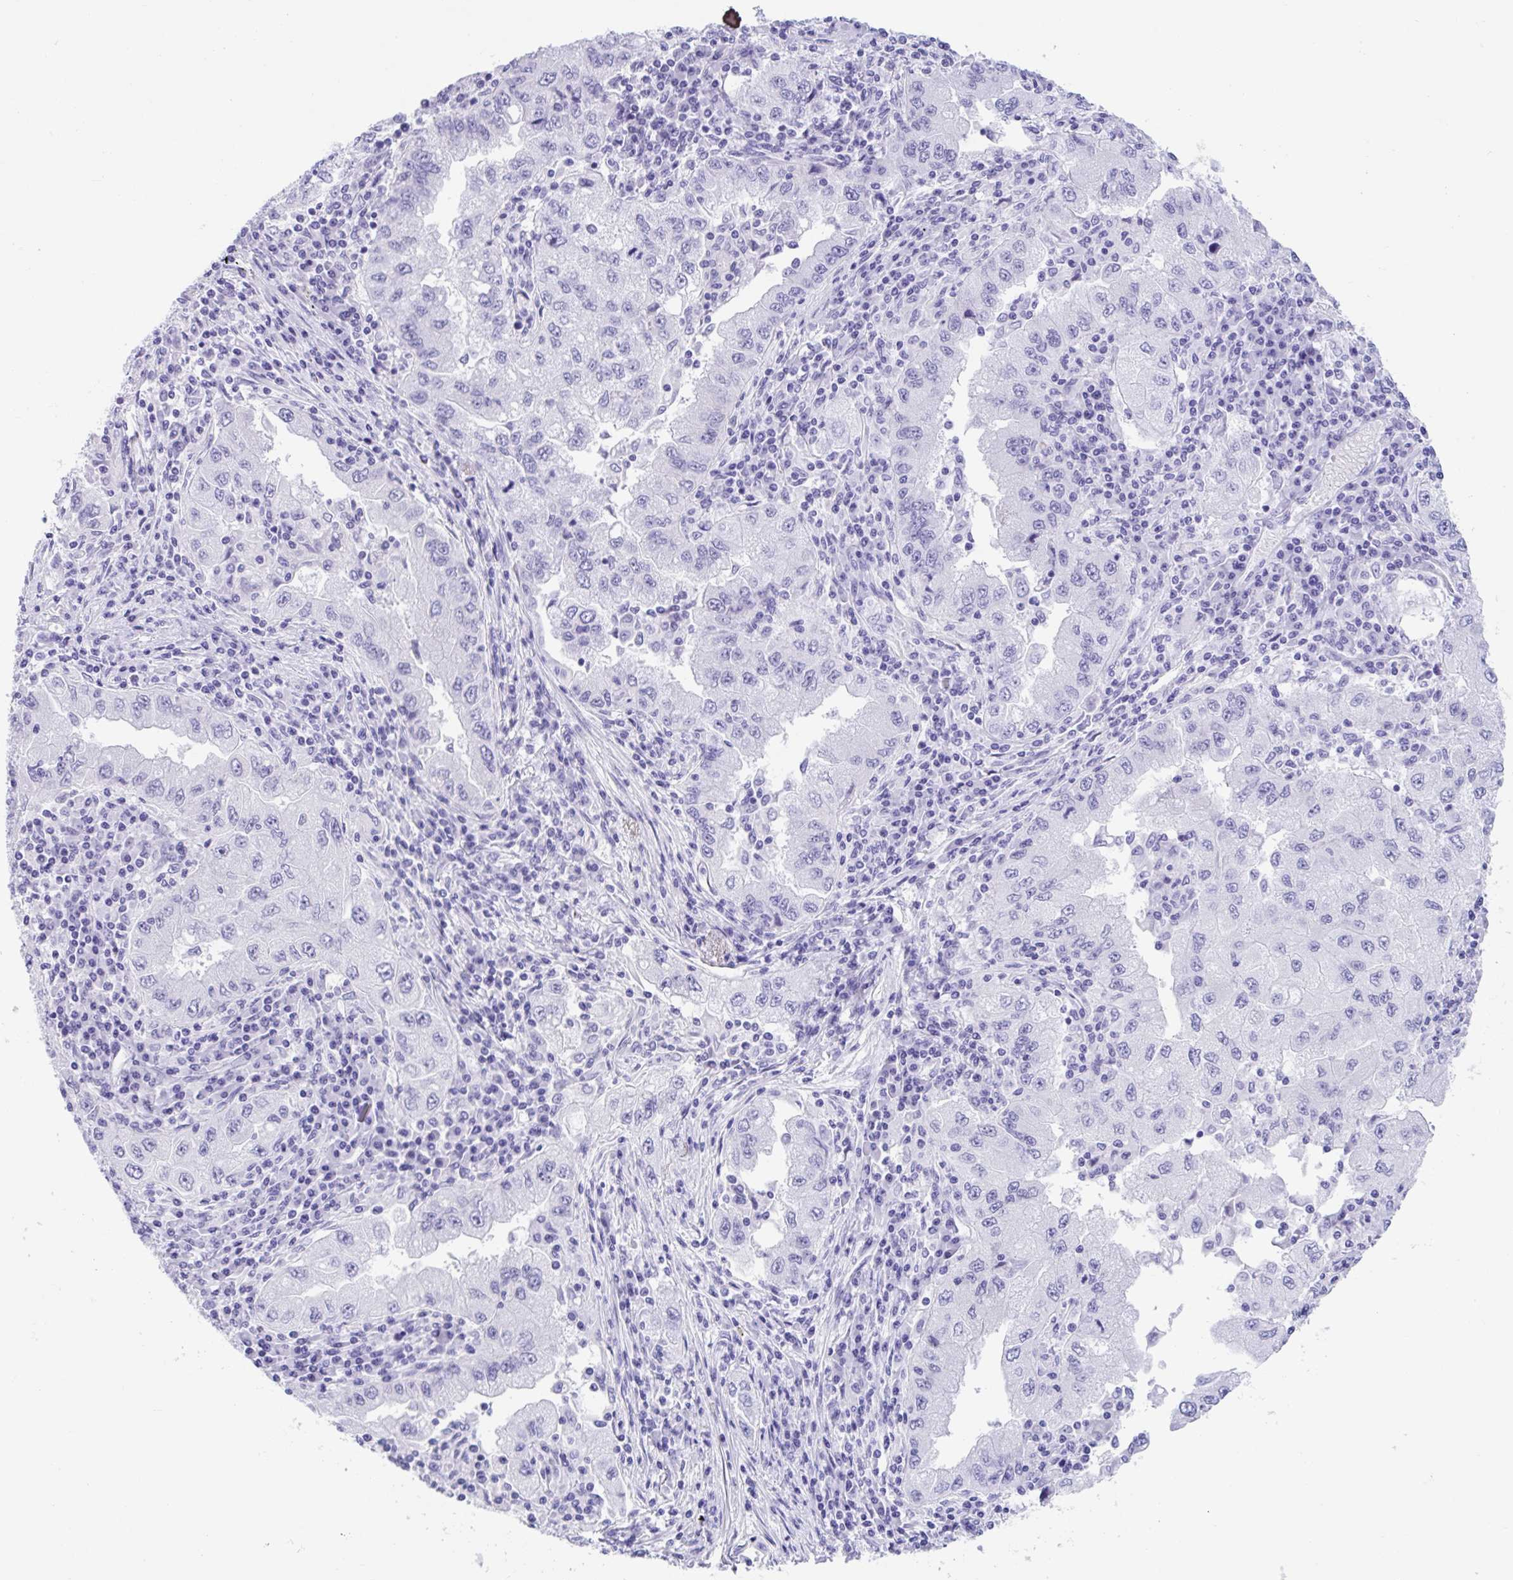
{"staining": {"intensity": "negative", "quantity": "none", "location": "none"}, "tissue": "lung cancer", "cell_type": "Tumor cells", "image_type": "cancer", "snomed": [{"axis": "morphology", "description": "Adenocarcinoma, NOS"}, {"axis": "morphology", "description": "Adenocarcinoma primary or metastatic"}, {"axis": "topography", "description": "Lung"}], "caption": "This is an immunohistochemistry (IHC) image of human lung cancer (adenocarcinoma). There is no expression in tumor cells.", "gene": "TMEM35A", "patient": {"sex": "male", "age": 74}}